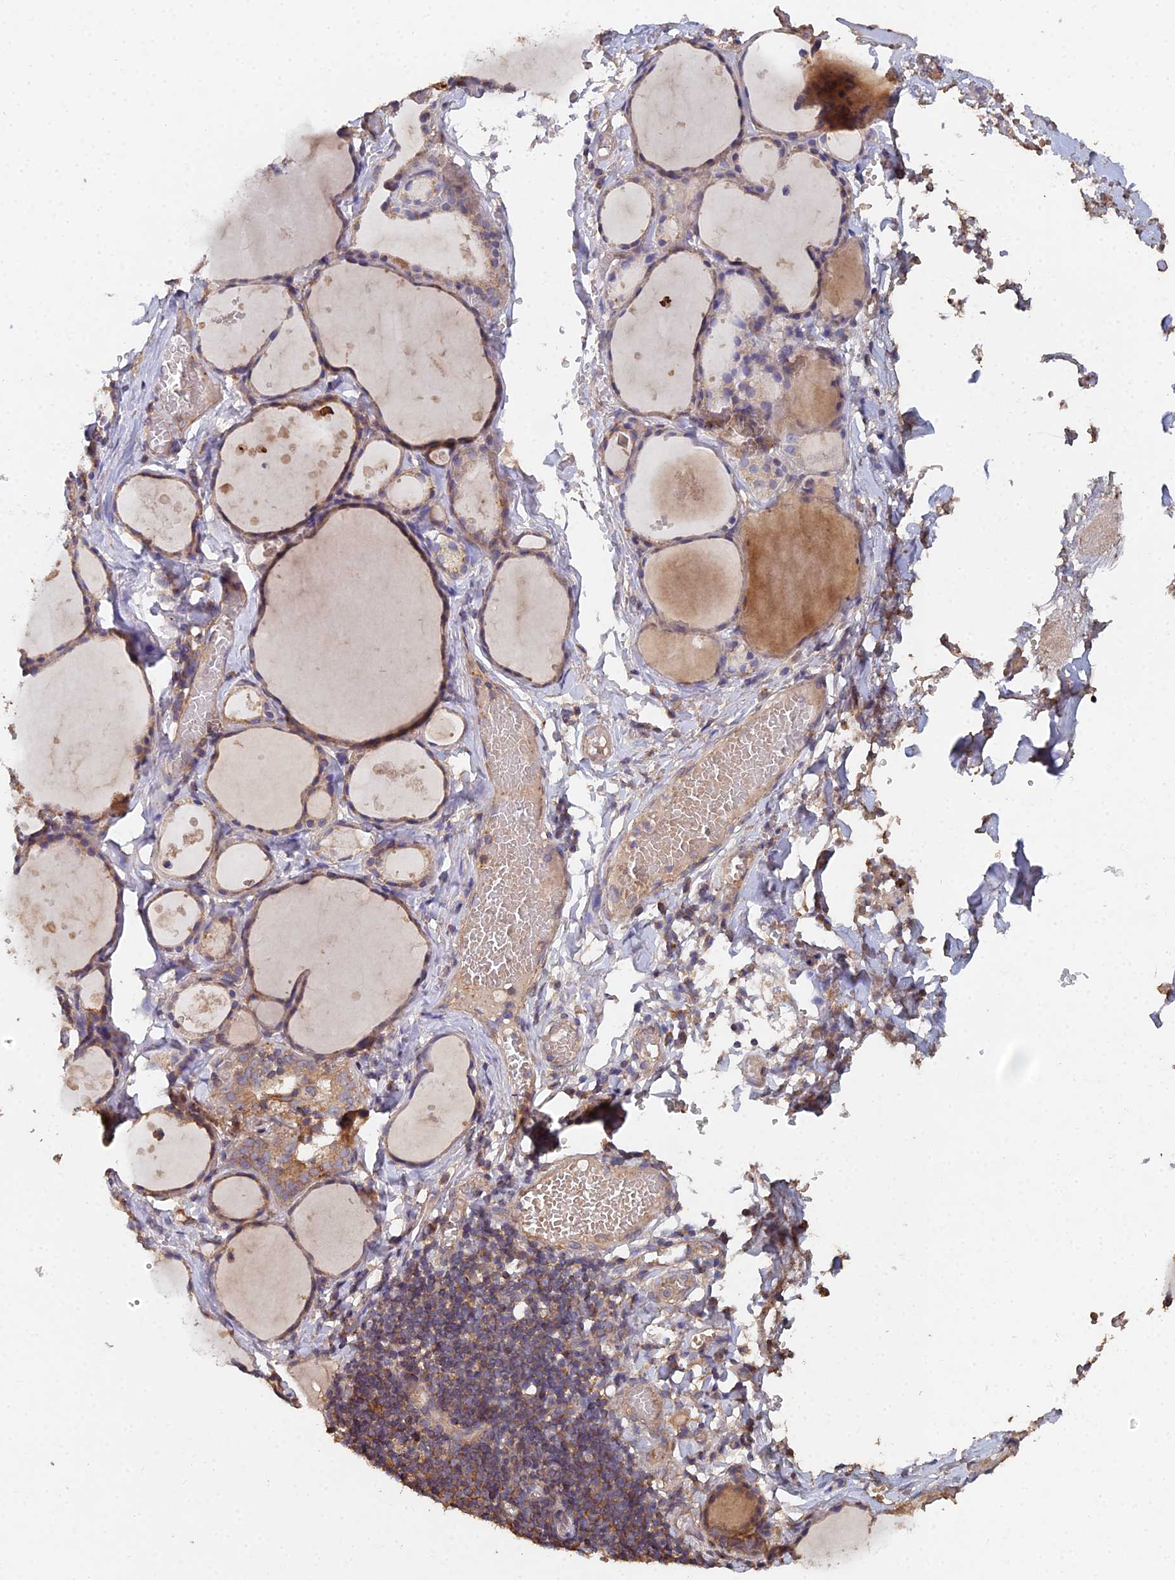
{"staining": {"intensity": "moderate", "quantity": "25%-75%", "location": "cytoplasmic/membranous"}, "tissue": "thyroid gland", "cell_type": "Glandular cells", "image_type": "normal", "snomed": [{"axis": "morphology", "description": "Normal tissue, NOS"}, {"axis": "topography", "description": "Thyroid gland"}], "caption": "Immunohistochemical staining of benign thyroid gland reveals 25%-75% levels of moderate cytoplasmic/membranous protein staining in about 25%-75% of glandular cells.", "gene": "SPANXN4", "patient": {"sex": "male", "age": 56}}